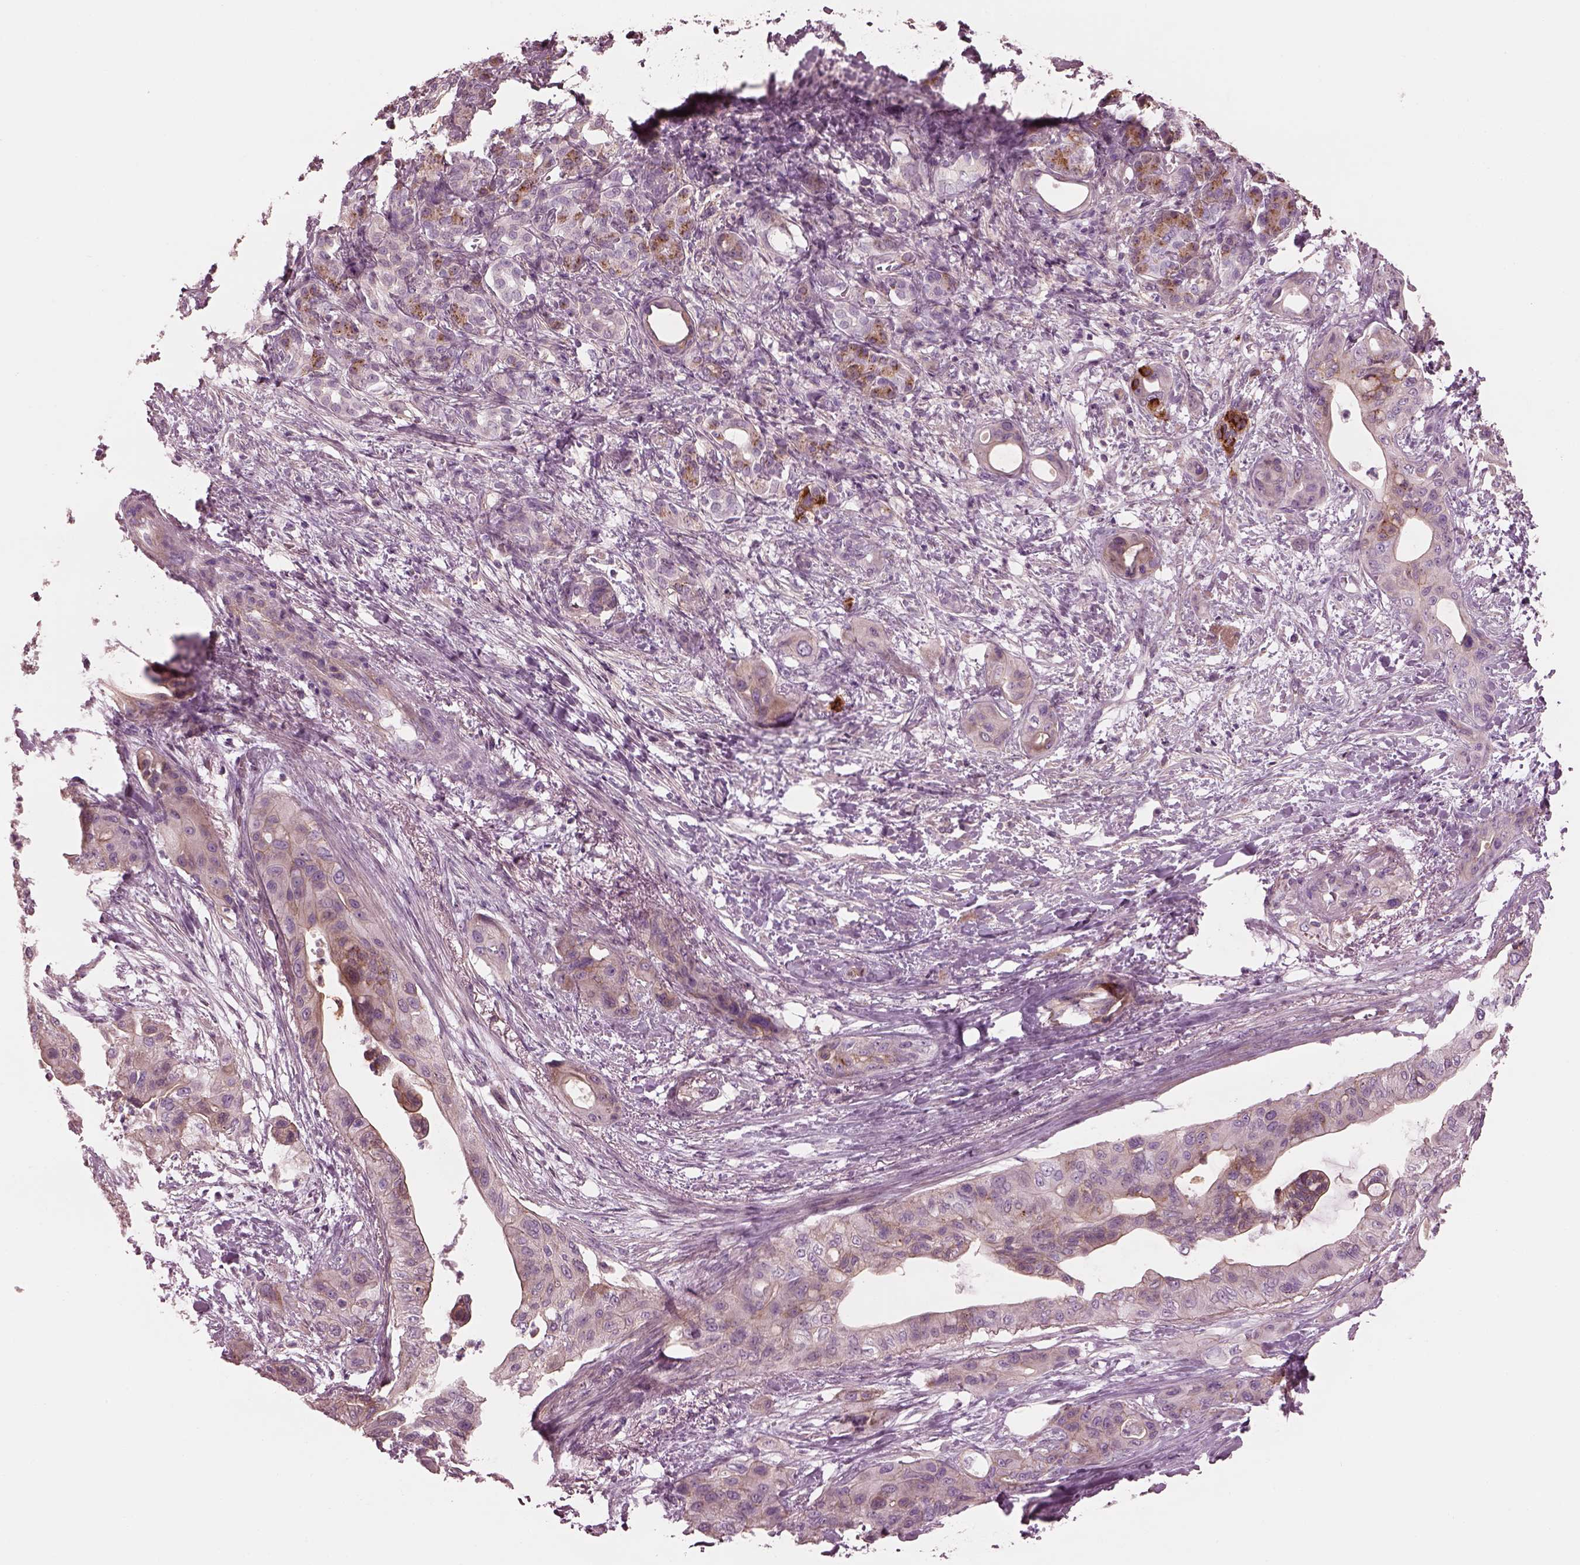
{"staining": {"intensity": "moderate", "quantity": "<25%", "location": "cytoplasmic/membranous"}, "tissue": "pancreatic cancer", "cell_type": "Tumor cells", "image_type": "cancer", "snomed": [{"axis": "morphology", "description": "Adenocarcinoma, NOS"}, {"axis": "topography", "description": "Pancreas"}], "caption": "DAB (3,3'-diaminobenzidine) immunohistochemical staining of pancreatic cancer (adenocarcinoma) demonstrates moderate cytoplasmic/membranous protein positivity in approximately <25% of tumor cells. (Brightfield microscopy of DAB IHC at high magnification).", "gene": "ELAPOR1", "patient": {"sex": "male", "age": 71}}